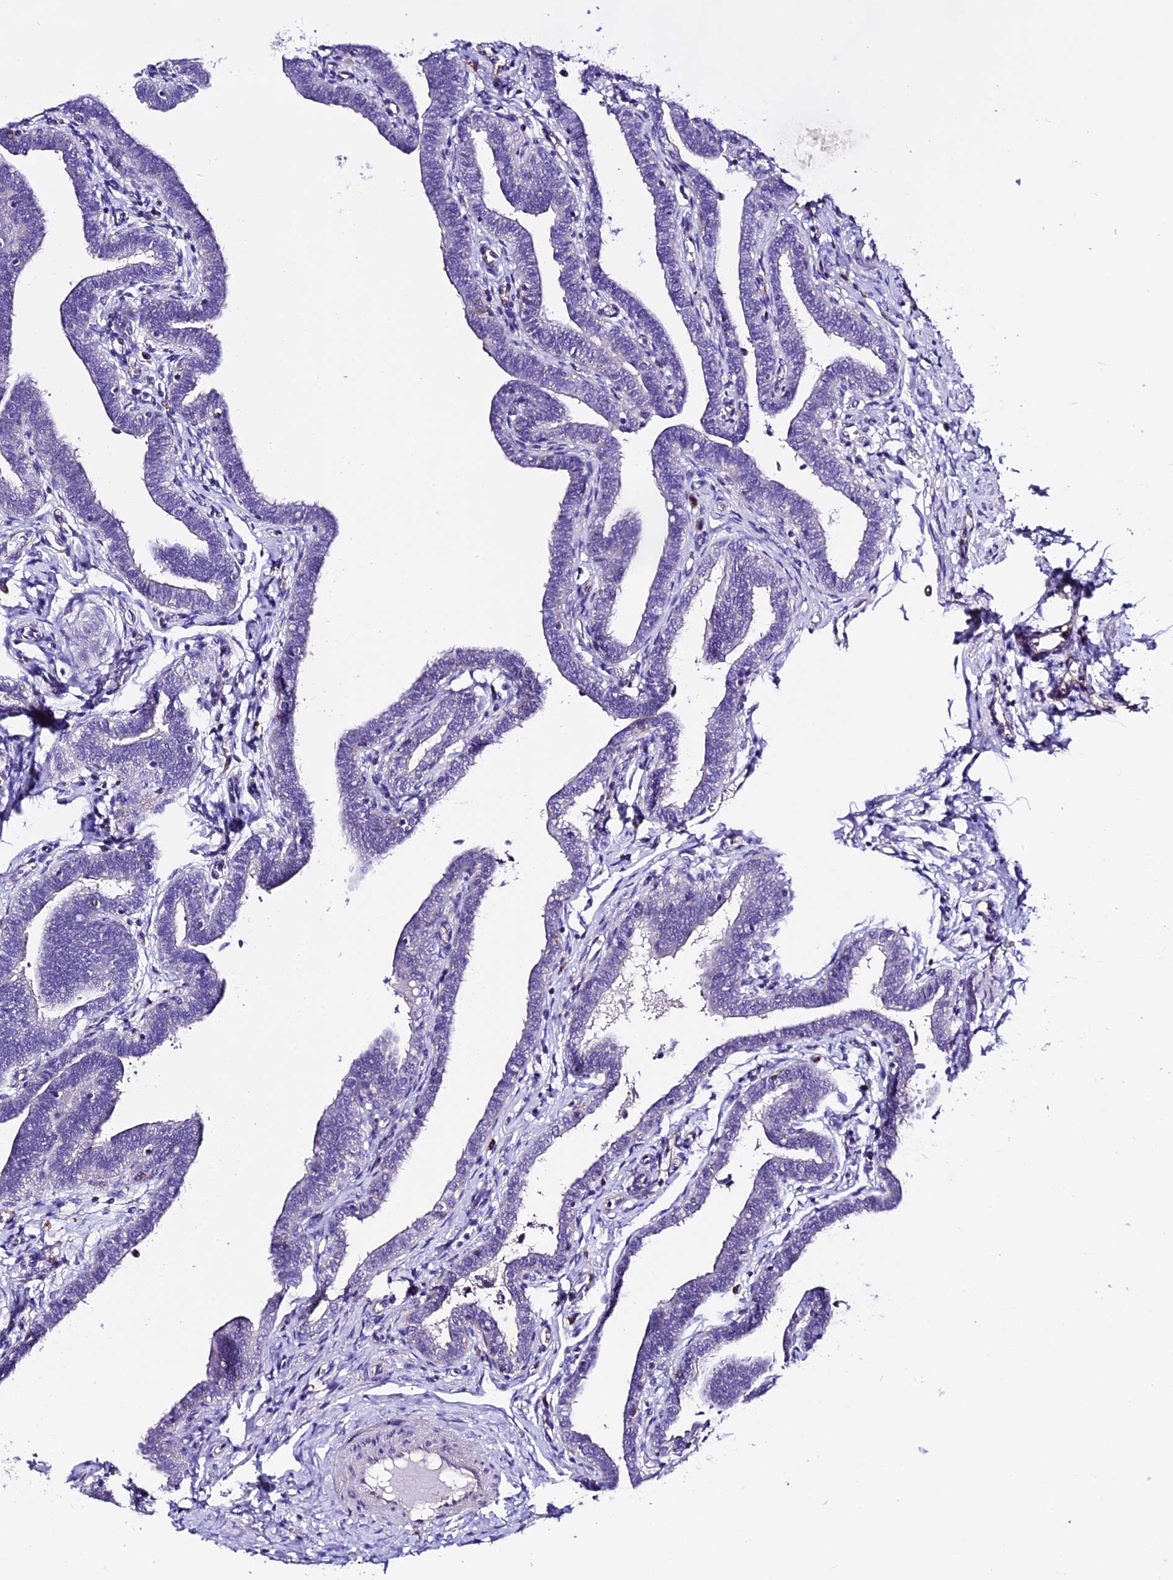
{"staining": {"intensity": "negative", "quantity": "none", "location": "none"}, "tissue": "fallopian tube", "cell_type": "Glandular cells", "image_type": "normal", "snomed": [{"axis": "morphology", "description": "Normal tissue, NOS"}, {"axis": "topography", "description": "Fallopian tube"}], "caption": "This is an IHC micrograph of unremarkable human fallopian tube. There is no staining in glandular cells.", "gene": "NOD2", "patient": {"sex": "female", "age": 36}}